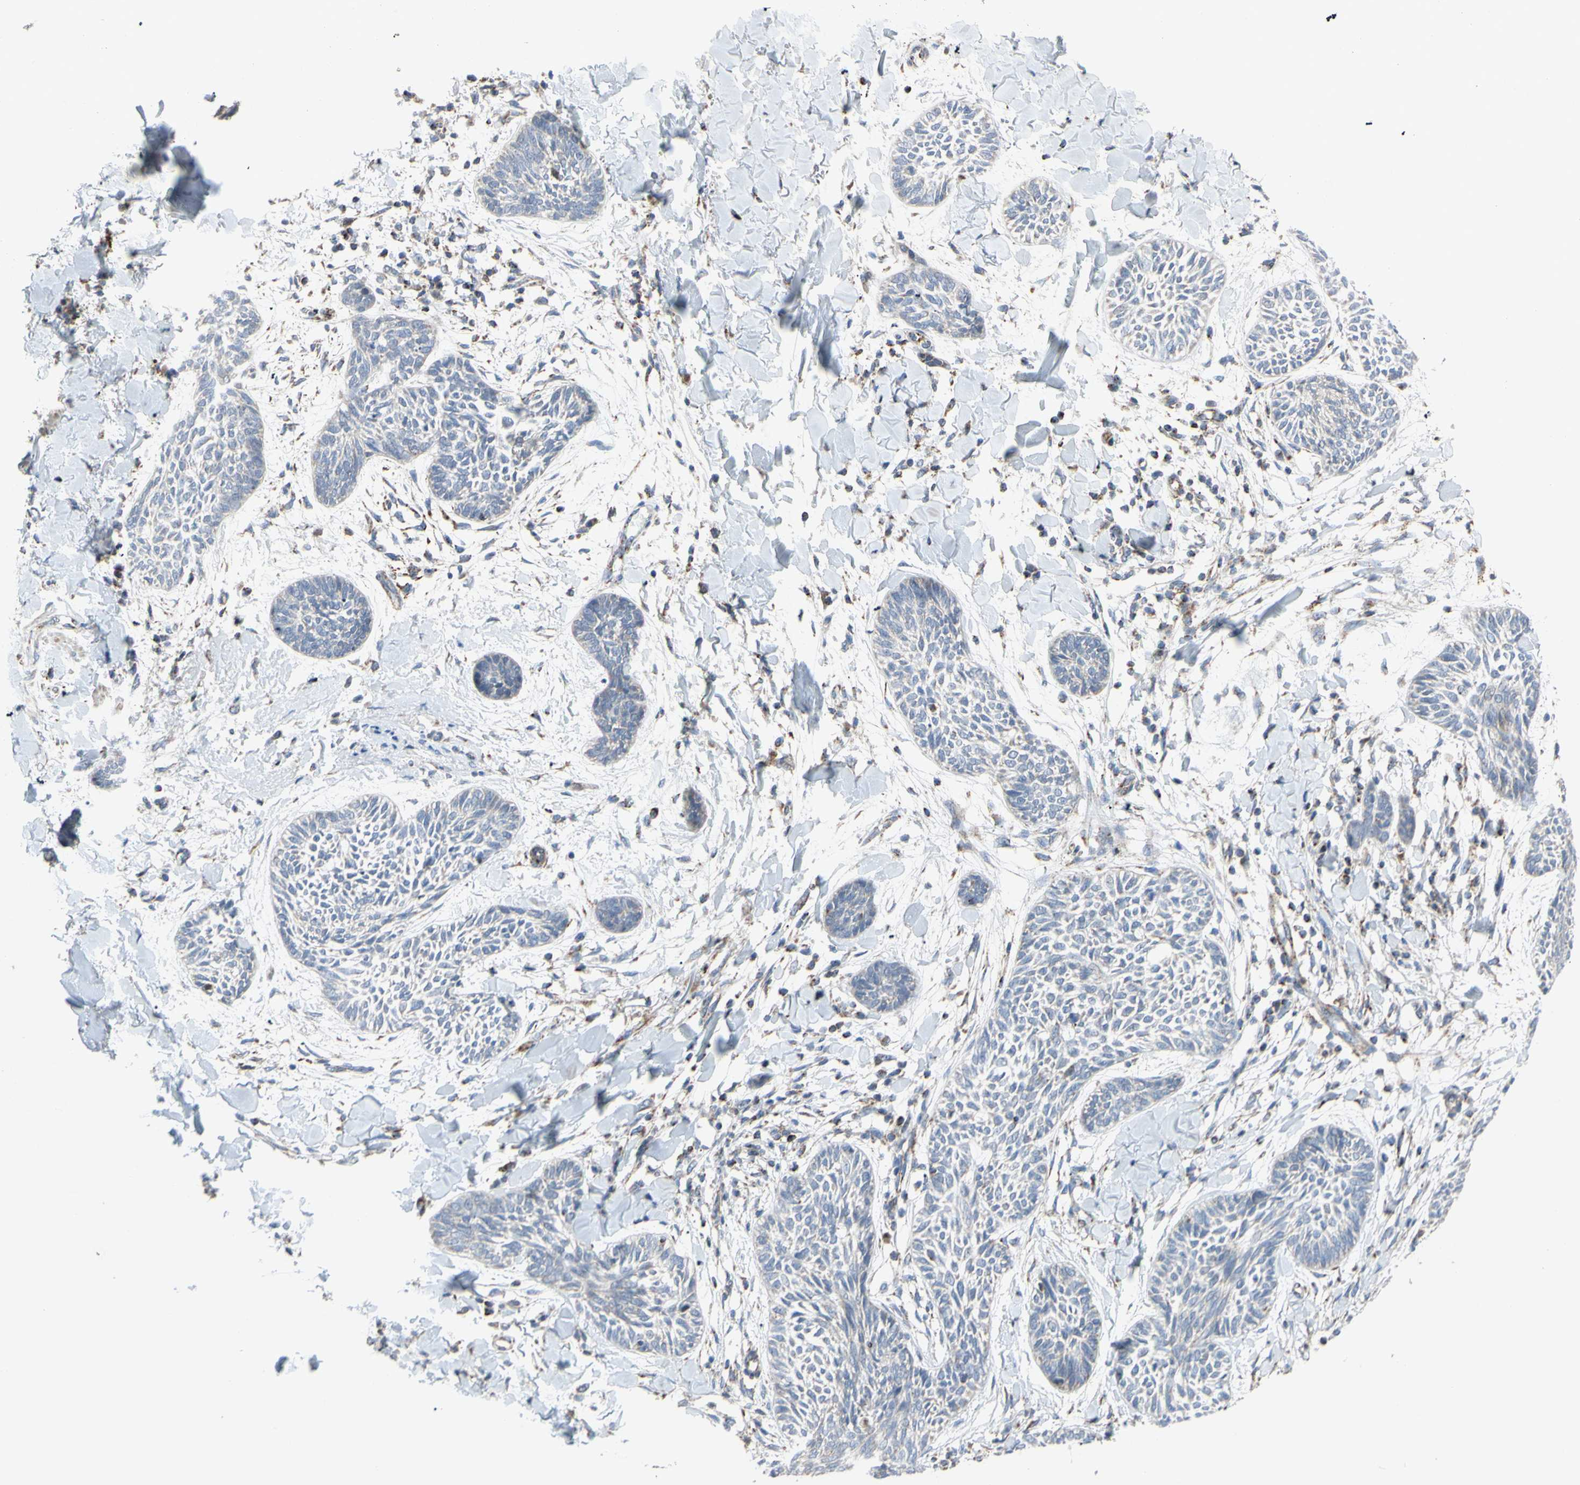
{"staining": {"intensity": "negative", "quantity": "none", "location": "none"}, "tissue": "skin cancer", "cell_type": "Tumor cells", "image_type": "cancer", "snomed": [{"axis": "morphology", "description": "Papilloma, NOS"}, {"axis": "morphology", "description": "Basal cell carcinoma"}, {"axis": "topography", "description": "Skin"}], "caption": "Skin cancer (basal cell carcinoma) stained for a protein using immunohistochemistry exhibits no staining tumor cells.", "gene": "GLT8D1", "patient": {"sex": "male", "age": 87}}